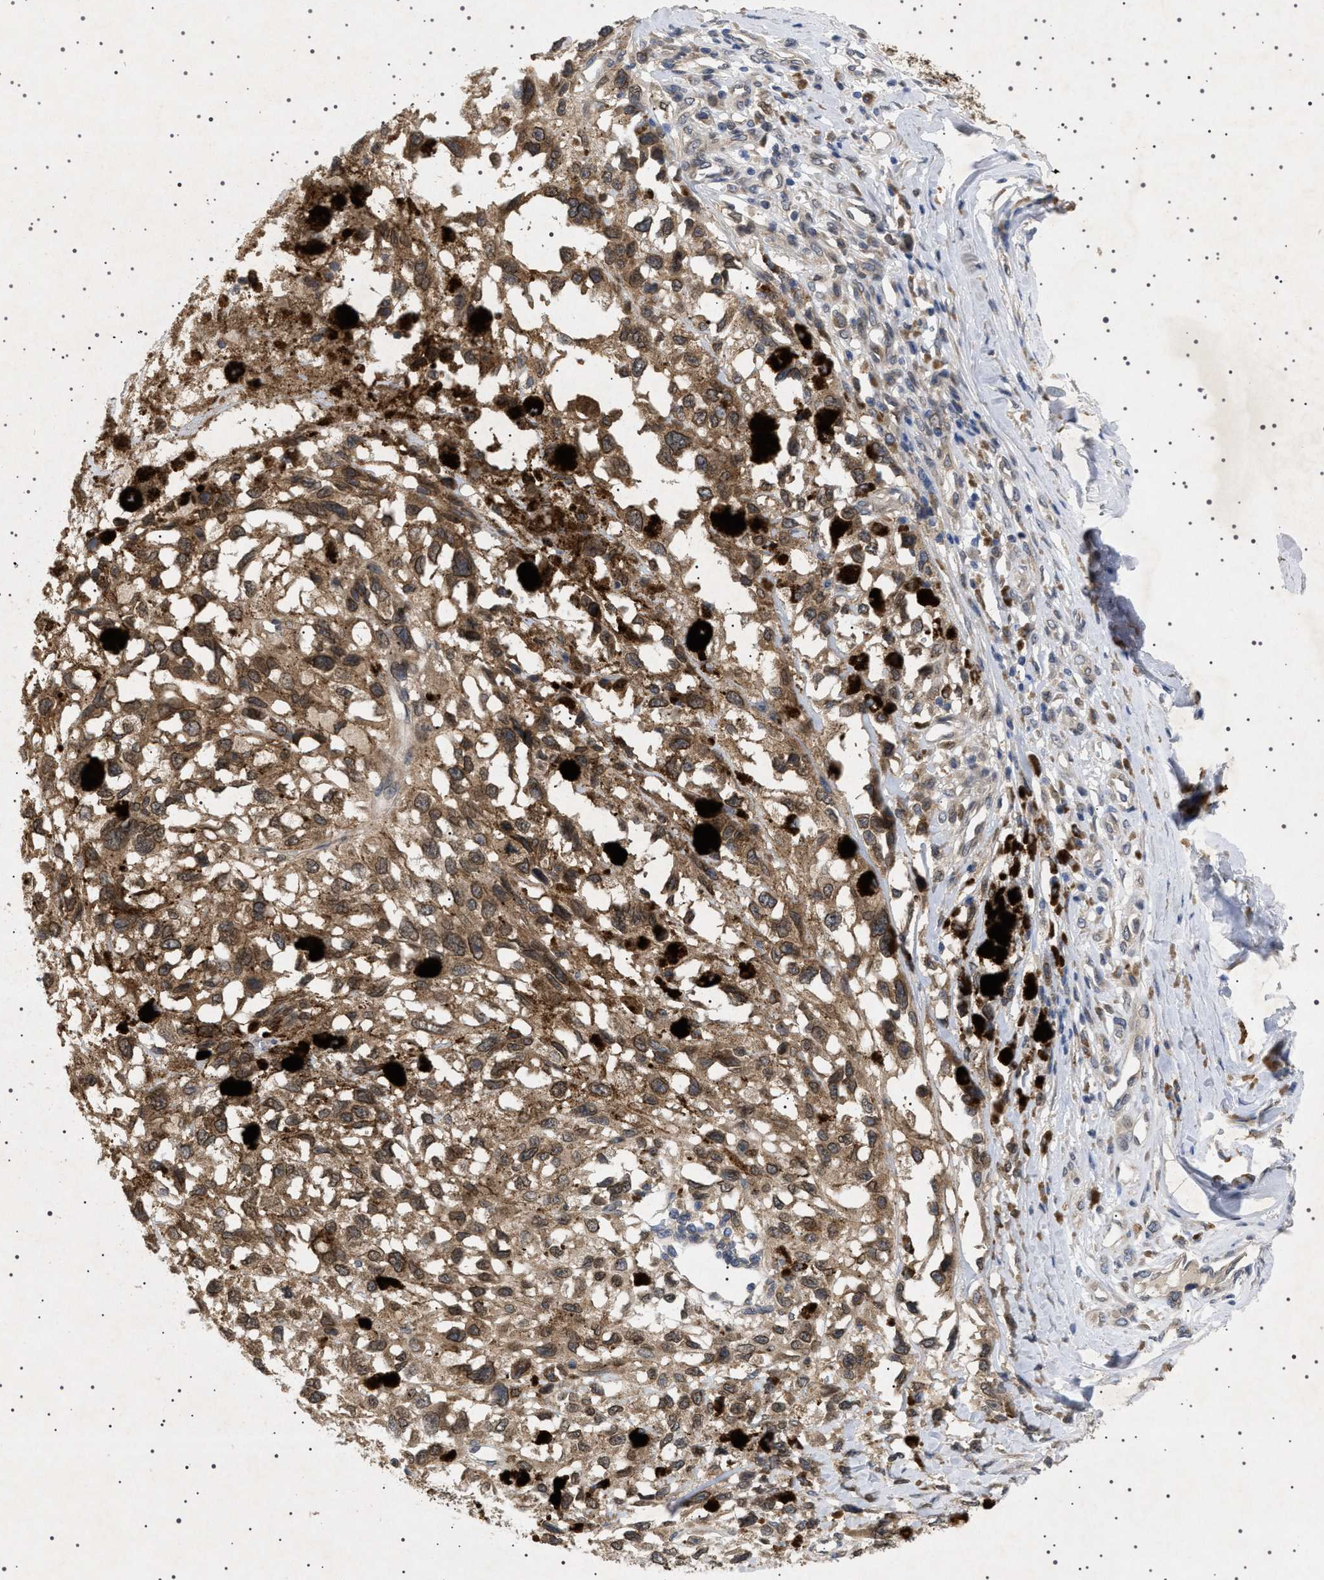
{"staining": {"intensity": "moderate", "quantity": ">75%", "location": "cytoplasmic/membranous,nuclear"}, "tissue": "melanoma", "cell_type": "Tumor cells", "image_type": "cancer", "snomed": [{"axis": "morphology", "description": "Malignant melanoma, Metastatic site"}, {"axis": "topography", "description": "Lymph node"}], "caption": "A brown stain shows moderate cytoplasmic/membranous and nuclear positivity of a protein in human malignant melanoma (metastatic site) tumor cells. Nuclei are stained in blue.", "gene": "NUP93", "patient": {"sex": "male", "age": 59}}